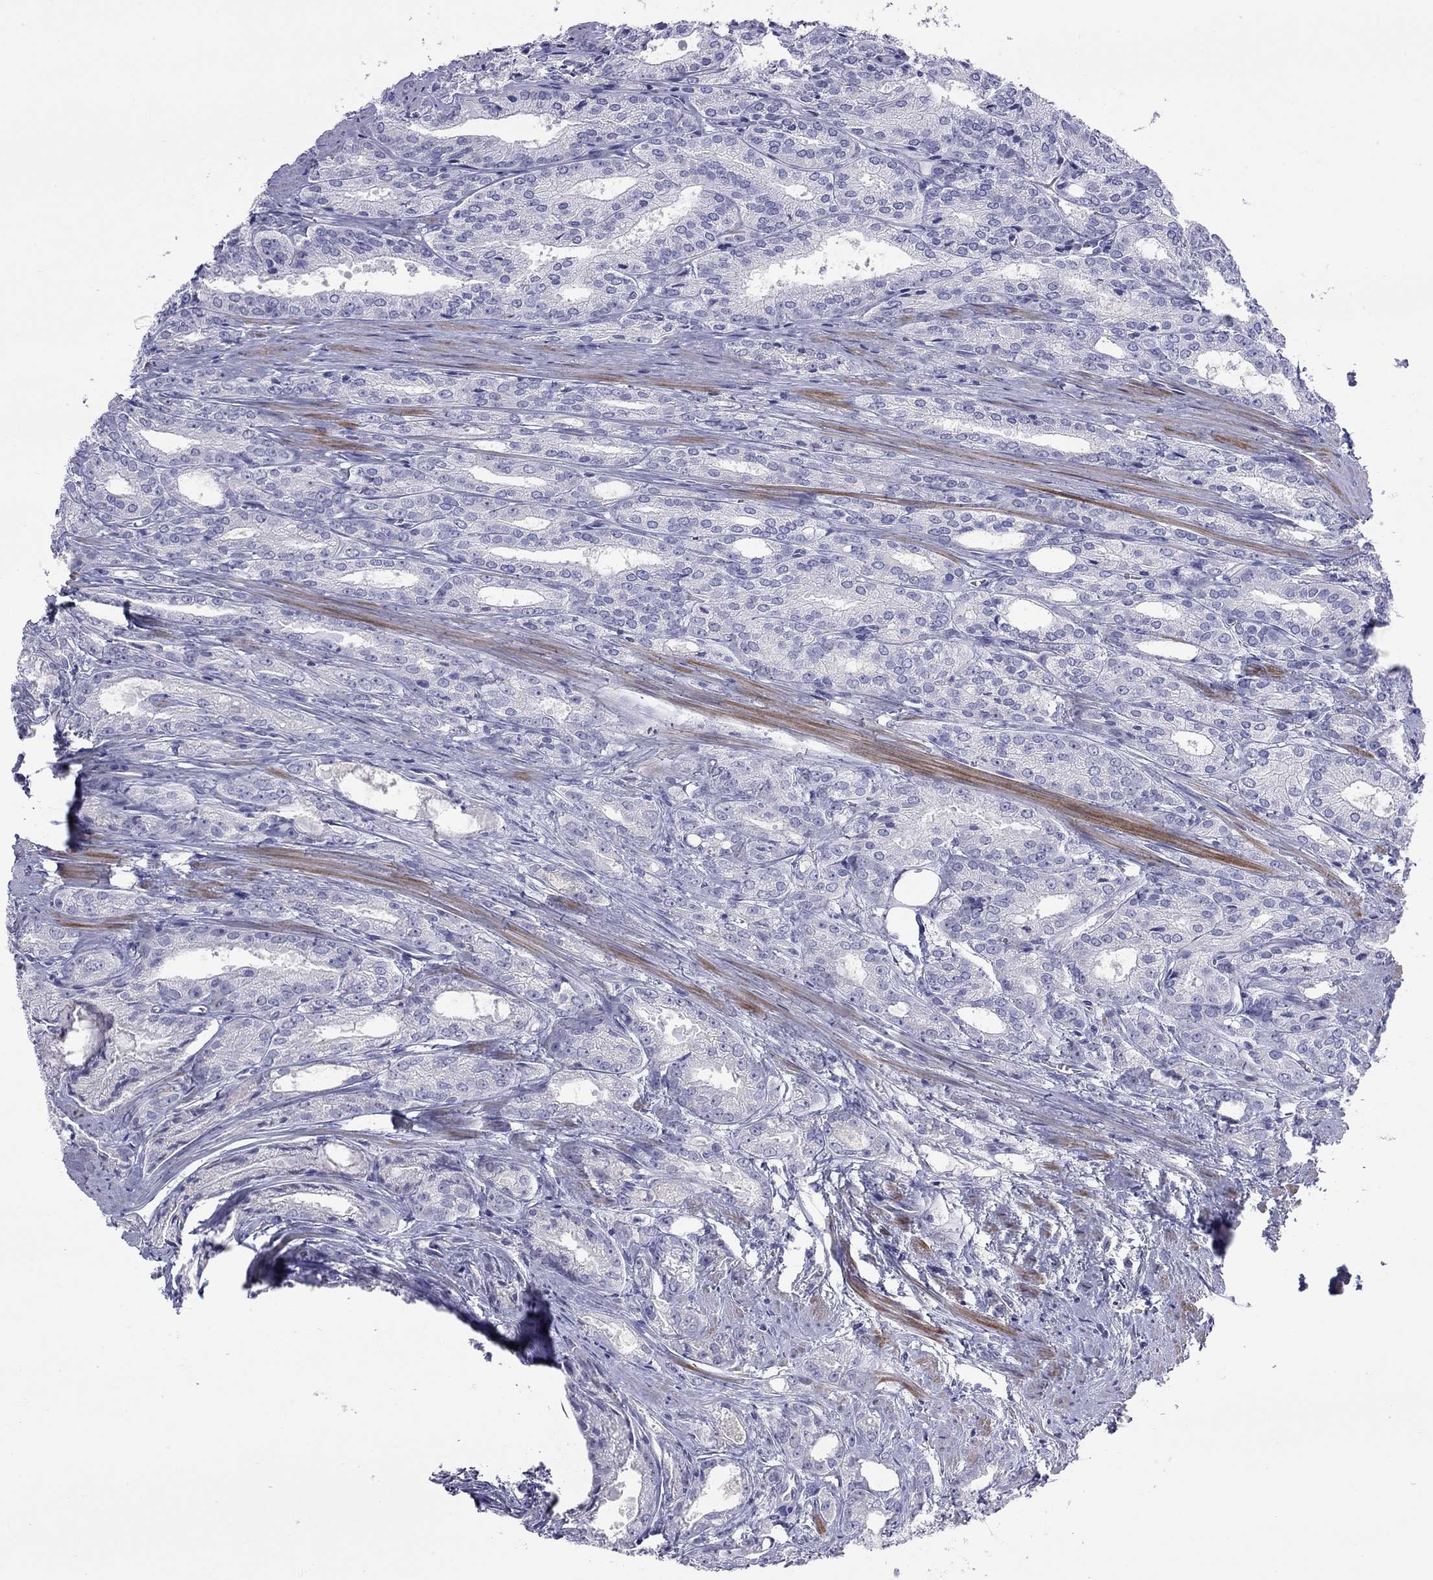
{"staining": {"intensity": "negative", "quantity": "none", "location": "none"}, "tissue": "prostate cancer", "cell_type": "Tumor cells", "image_type": "cancer", "snomed": [{"axis": "morphology", "description": "Adenocarcinoma, NOS"}, {"axis": "morphology", "description": "Adenocarcinoma, High grade"}, {"axis": "topography", "description": "Prostate"}], "caption": "This histopathology image is of prostate cancer (adenocarcinoma) stained with IHC to label a protein in brown with the nuclei are counter-stained blue. There is no staining in tumor cells. (DAB immunohistochemistry visualized using brightfield microscopy, high magnification).", "gene": "CMYA5", "patient": {"sex": "male", "age": 70}}